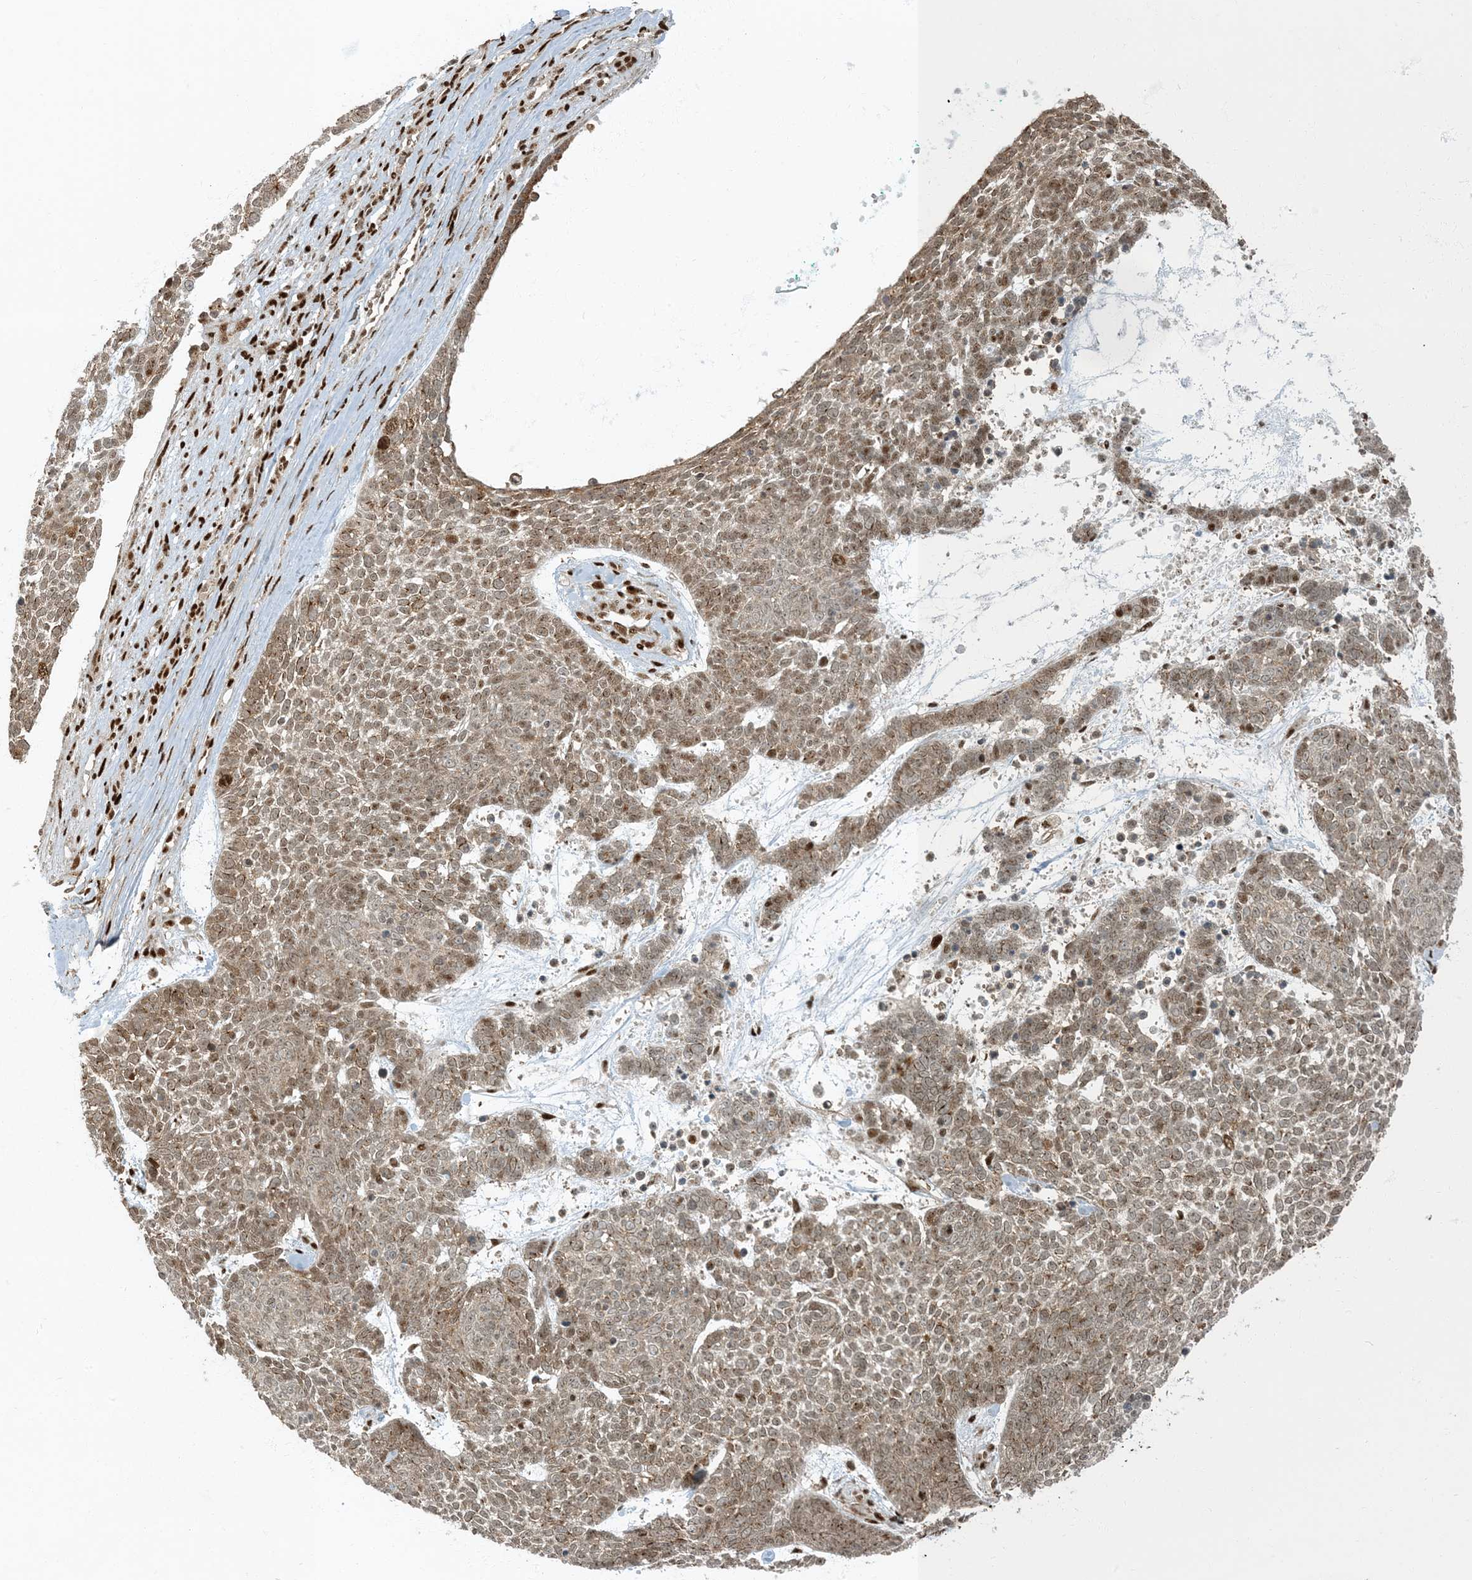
{"staining": {"intensity": "moderate", "quantity": ">75%", "location": "nuclear"}, "tissue": "skin cancer", "cell_type": "Tumor cells", "image_type": "cancer", "snomed": [{"axis": "morphology", "description": "Basal cell carcinoma"}, {"axis": "topography", "description": "Skin"}], "caption": "This micrograph exhibits skin basal cell carcinoma stained with immunohistochemistry (IHC) to label a protein in brown. The nuclear of tumor cells show moderate positivity for the protein. Nuclei are counter-stained blue.", "gene": "MBD1", "patient": {"sex": "female", "age": 81}}